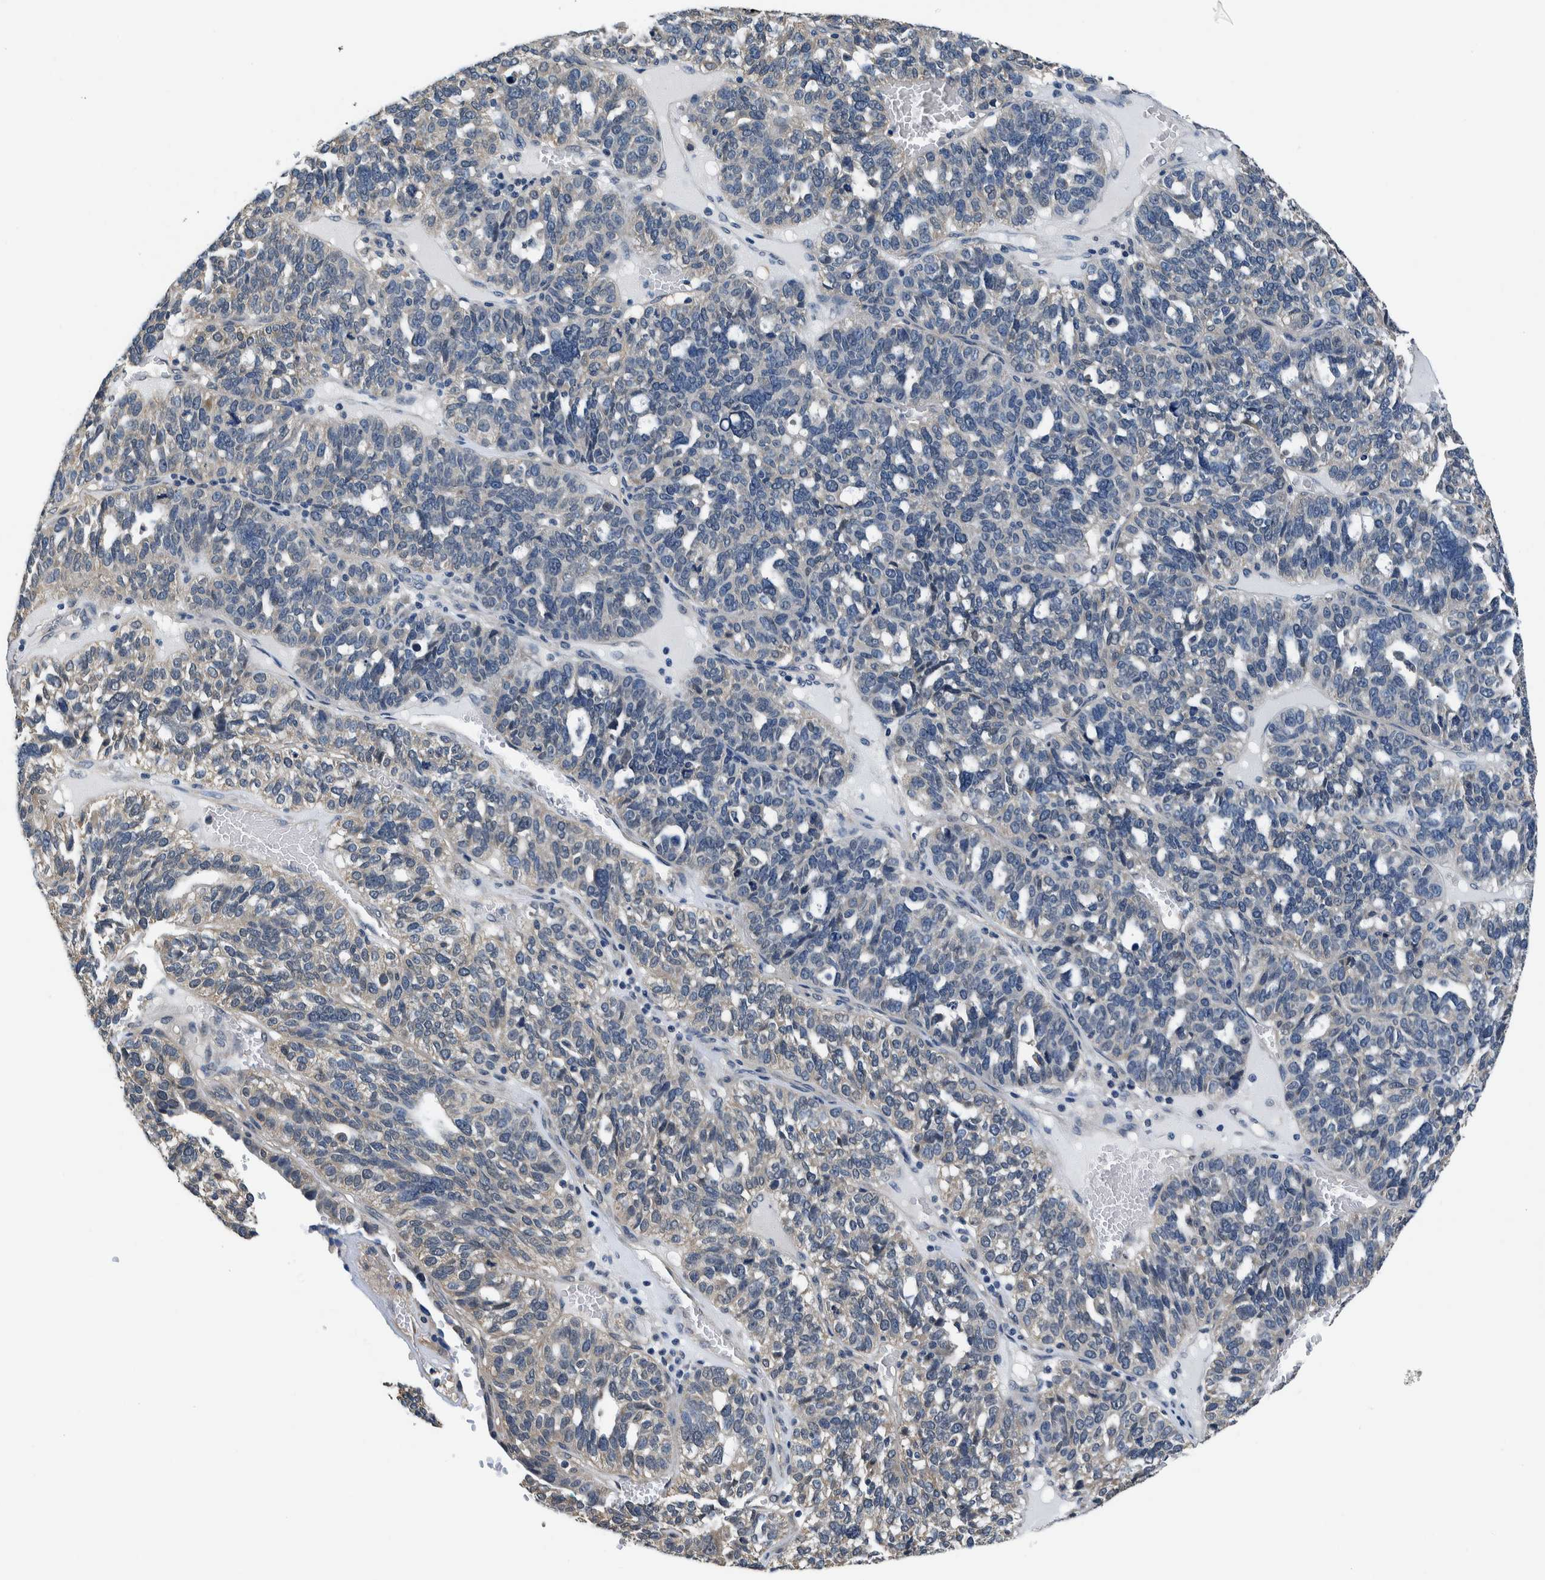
{"staining": {"intensity": "negative", "quantity": "none", "location": "none"}, "tissue": "ovarian cancer", "cell_type": "Tumor cells", "image_type": "cancer", "snomed": [{"axis": "morphology", "description": "Cystadenocarcinoma, serous, NOS"}, {"axis": "topography", "description": "Ovary"}], "caption": "IHC image of human serous cystadenocarcinoma (ovarian) stained for a protein (brown), which displays no staining in tumor cells.", "gene": "NIBAN2", "patient": {"sex": "female", "age": 59}}